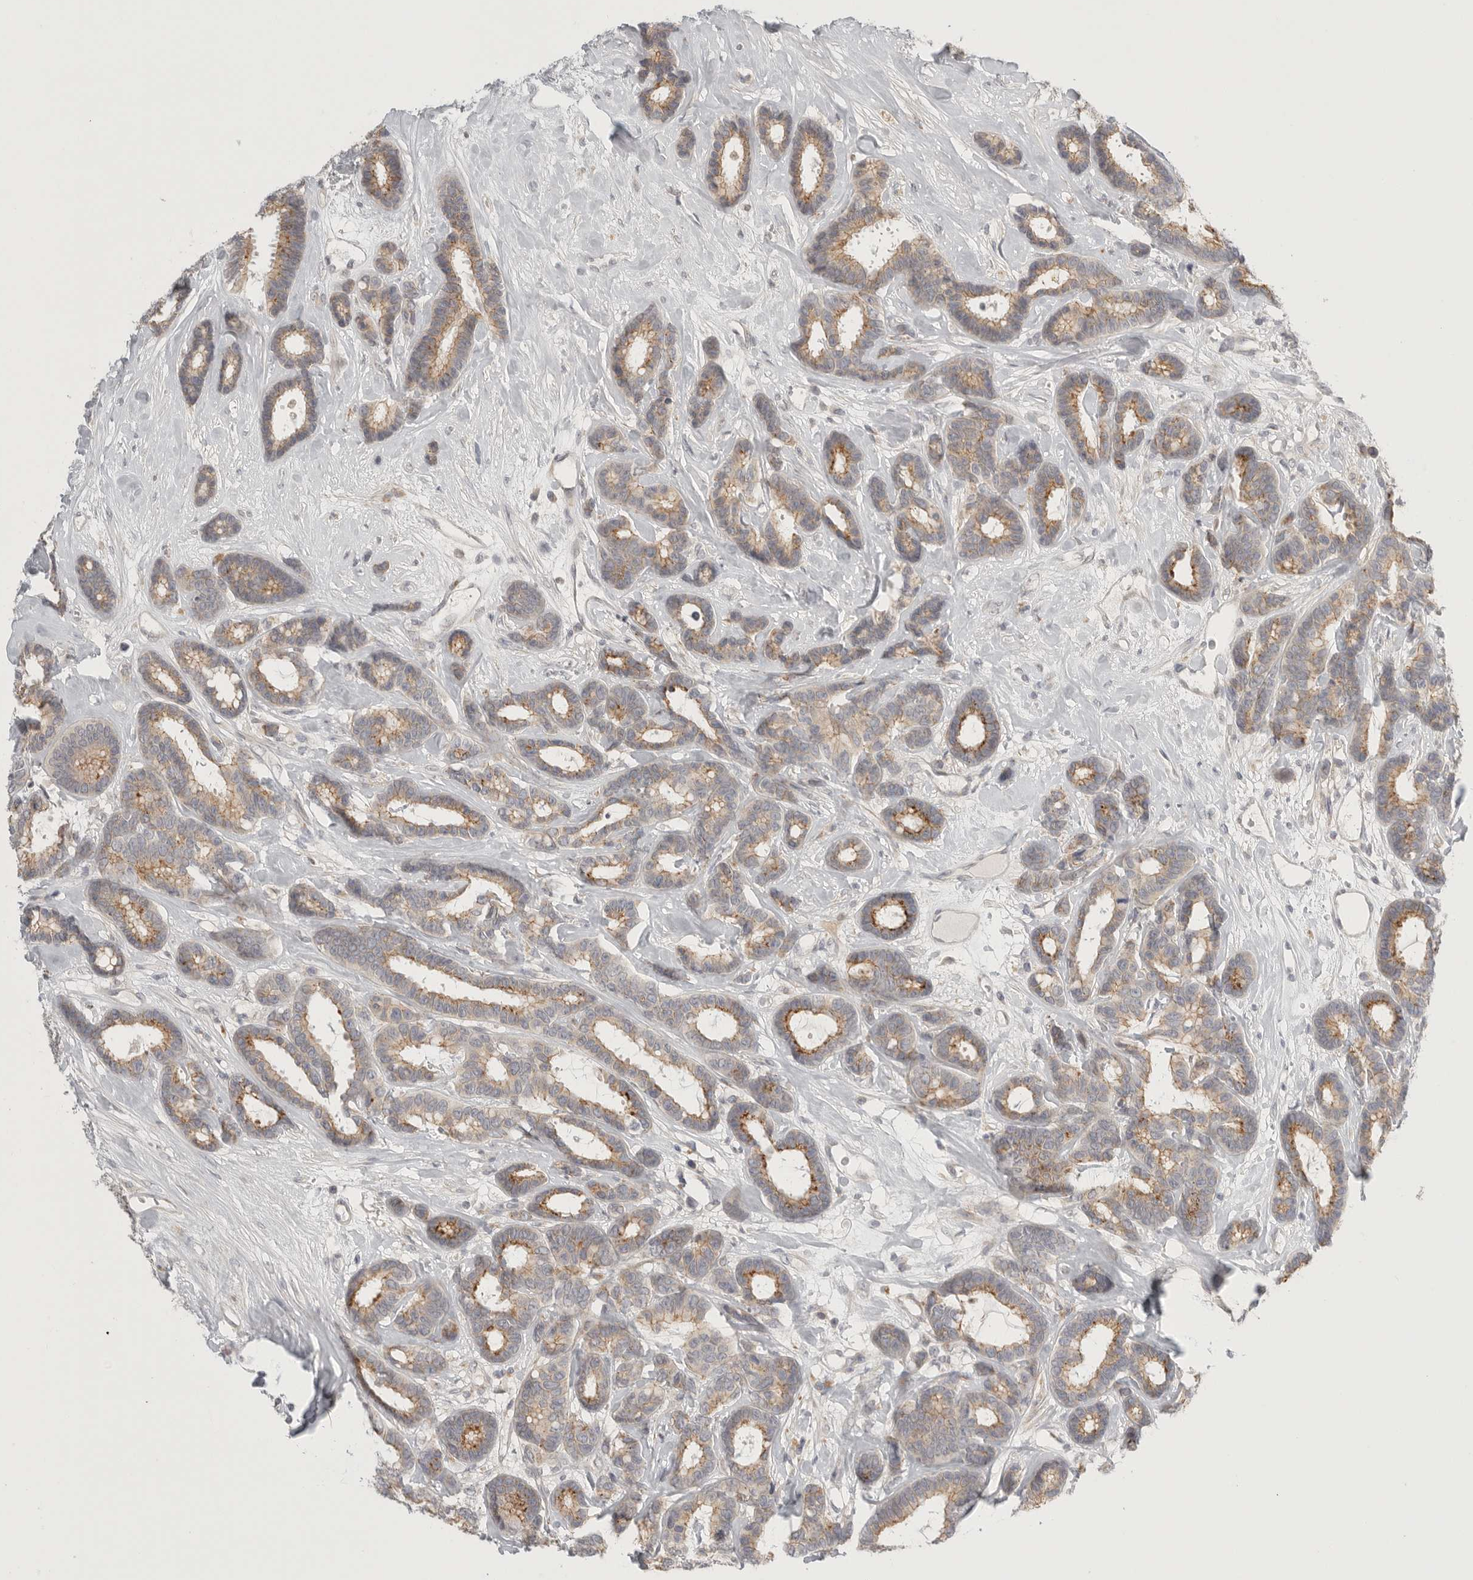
{"staining": {"intensity": "moderate", "quantity": ">75%", "location": "cytoplasmic/membranous"}, "tissue": "breast cancer", "cell_type": "Tumor cells", "image_type": "cancer", "snomed": [{"axis": "morphology", "description": "Duct carcinoma"}, {"axis": "topography", "description": "Breast"}], "caption": "Approximately >75% of tumor cells in invasive ductal carcinoma (breast) display moderate cytoplasmic/membranous protein staining as visualized by brown immunohistochemical staining.", "gene": "STAB2", "patient": {"sex": "female", "age": 87}}